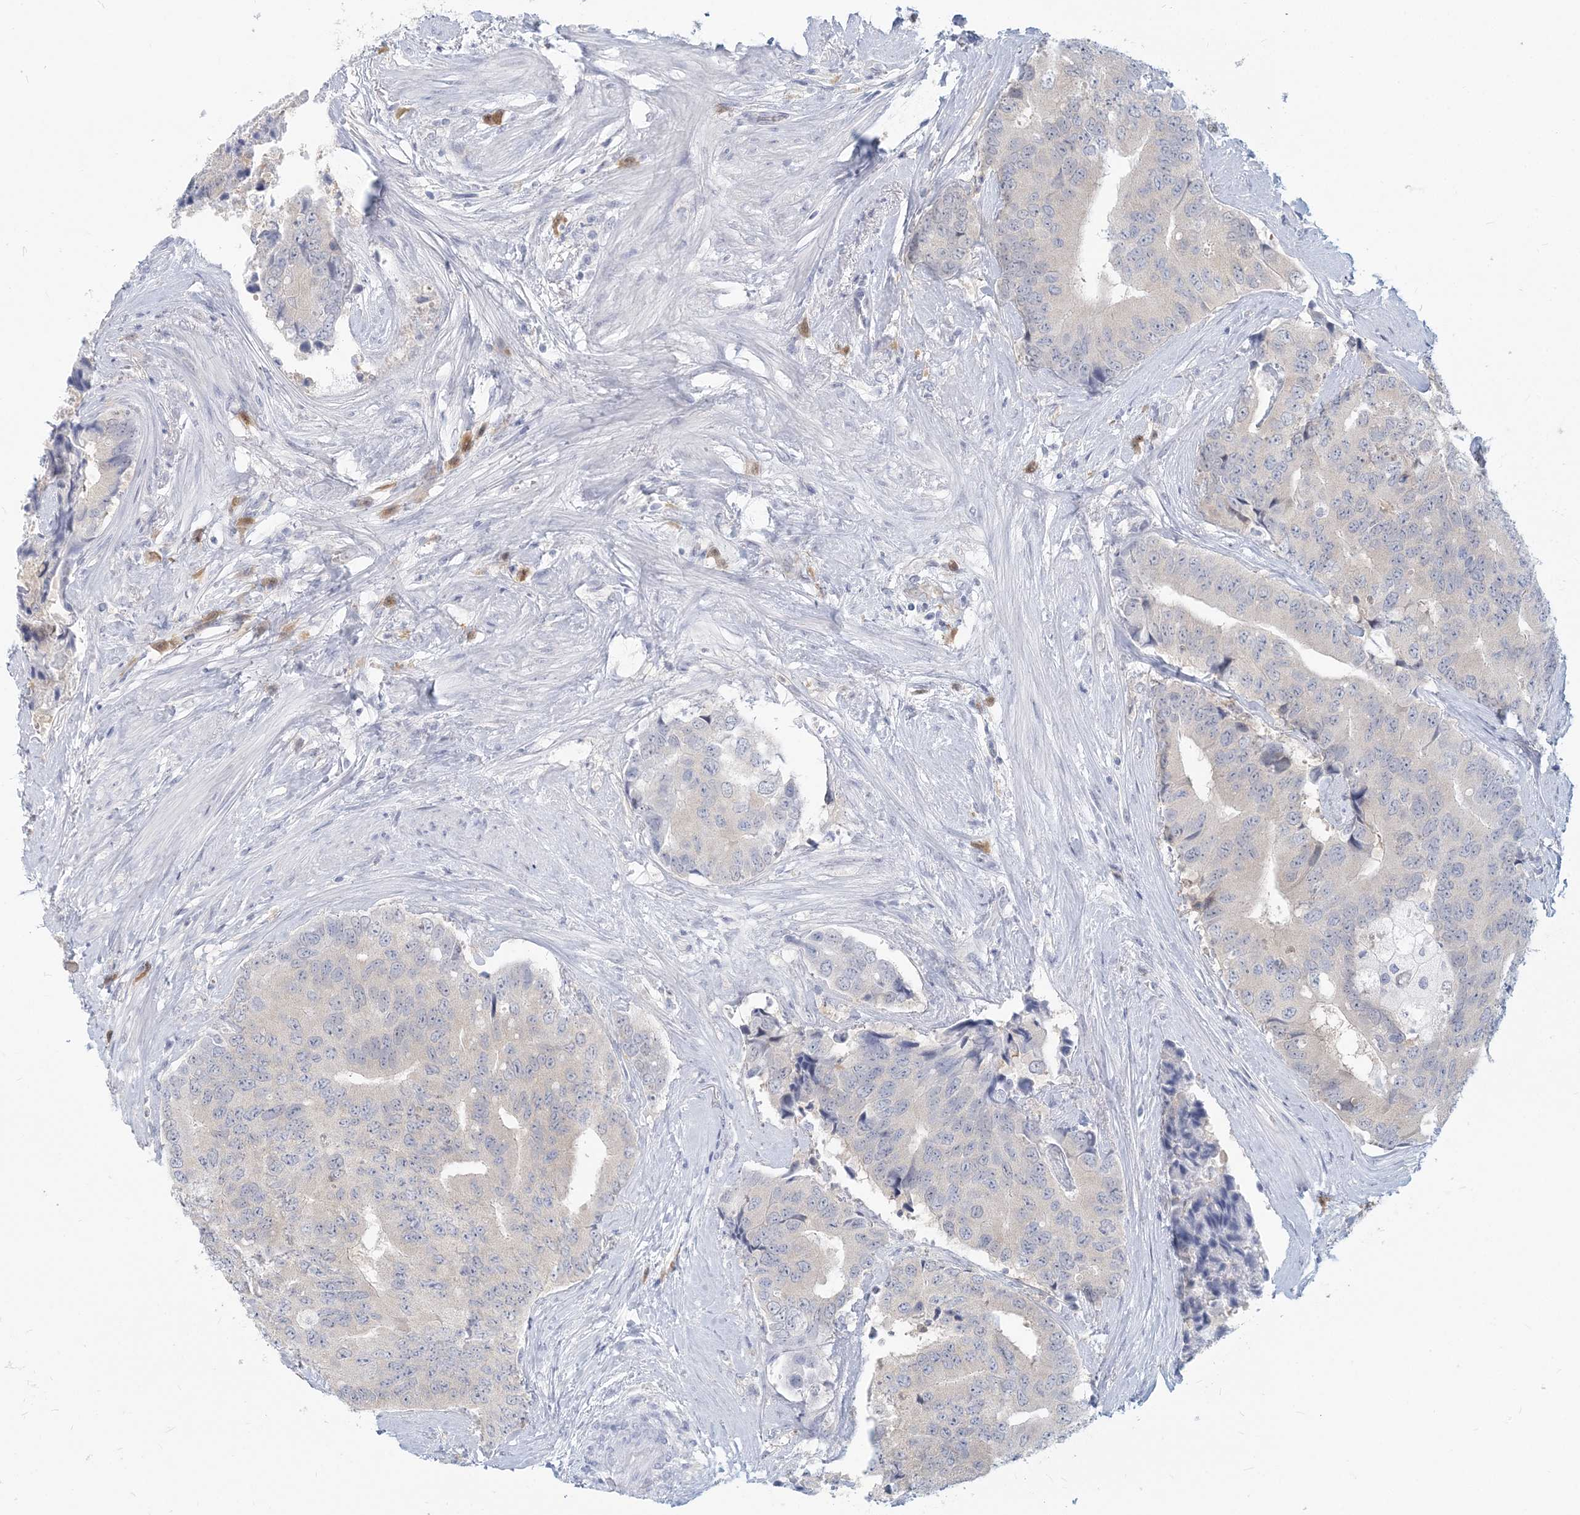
{"staining": {"intensity": "negative", "quantity": "none", "location": "none"}, "tissue": "prostate cancer", "cell_type": "Tumor cells", "image_type": "cancer", "snomed": [{"axis": "morphology", "description": "Adenocarcinoma, High grade"}, {"axis": "topography", "description": "Prostate"}], "caption": "High power microscopy photomicrograph of an immunohistochemistry photomicrograph of adenocarcinoma (high-grade) (prostate), revealing no significant staining in tumor cells. (DAB (3,3'-diaminobenzidine) IHC with hematoxylin counter stain).", "gene": "GMPPA", "patient": {"sex": "male", "age": 70}}